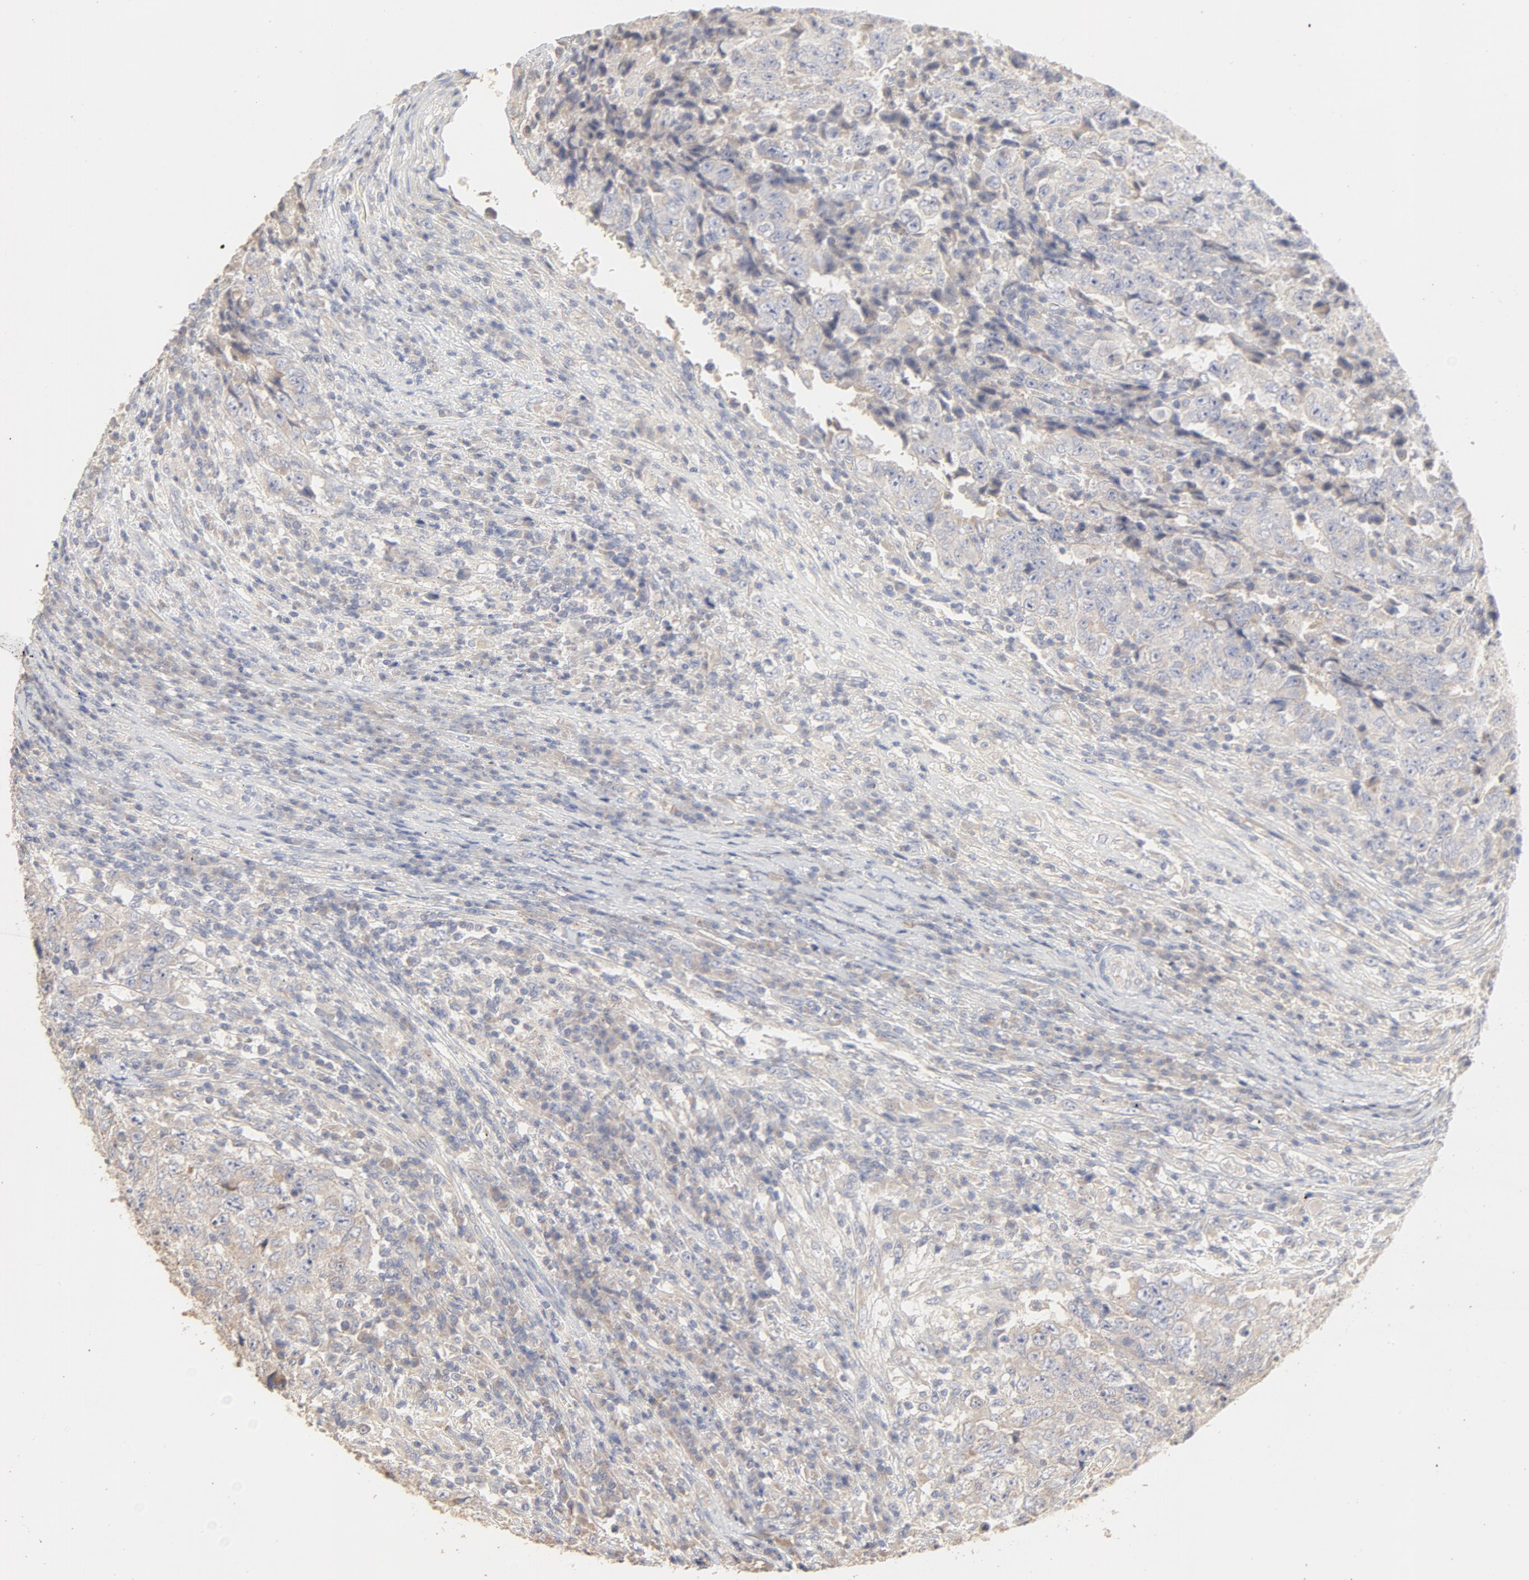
{"staining": {"intensity": "negative", "quantity": "none", "location": "none"}, "tissue": "testis cancer", "cell_type": "Tumor cells", "image_type": "cancer", "snomed": [{"axis": "morphology", "description": "Necrosis, NOS"}, {"axis": "morphology", "description": "Carcinoma, Embryonal, NOS"}, {"axis": "topography", "description": "Testis"}], "caption": "Image shows no protein expression in tumor cells of embryonal carcinoma (testis) tissue.", "gene": "FCGBP", "patient": {"sex": "male", "age": 19}}